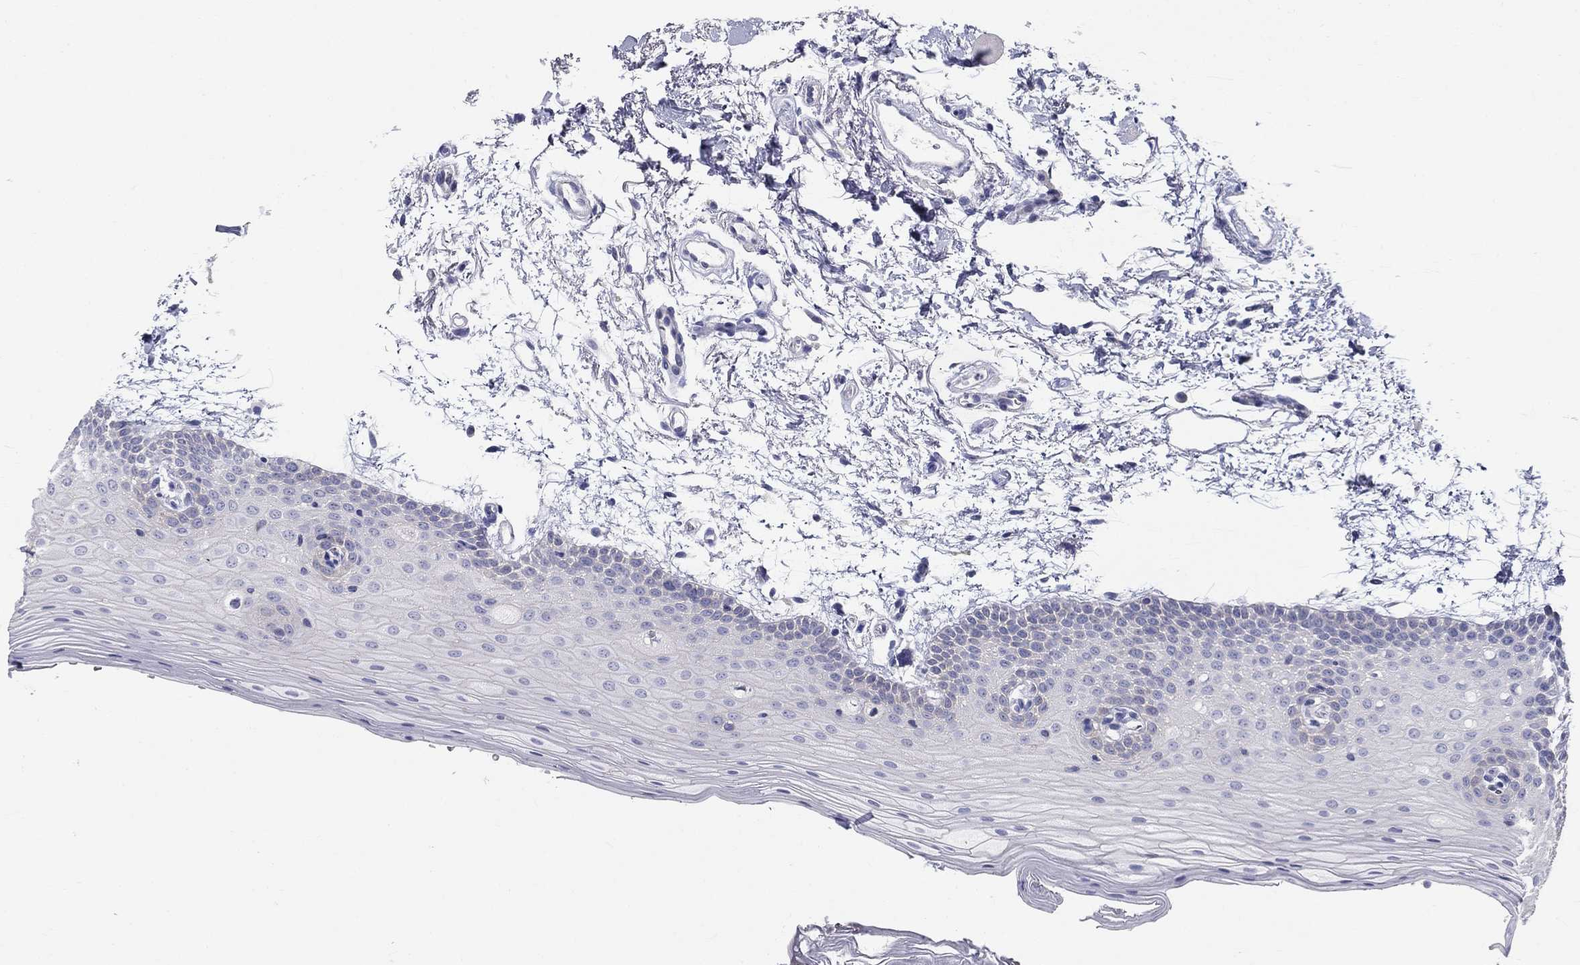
{"staining": {"intensity": "negative", "quantity": "none", "location": "none"}, "tissue": "oral mucosa", "cell_type": "Squamous epithelial cells", "image_type": "normal", "snomed": [{"axis": "morphology", "description": "Normal tissue, NOS"}, {"axis": "topography", "description": "Oral tissue"}, {"axis": "topography", "description": "Tounge, NOS"}], "caption": "Immunohistochemistry of normal human oral mucosa displays no staining in squamous epithelial cells.", "gene": "ENSG00000290147", "patient": {"sex": "female", "age": 86}}